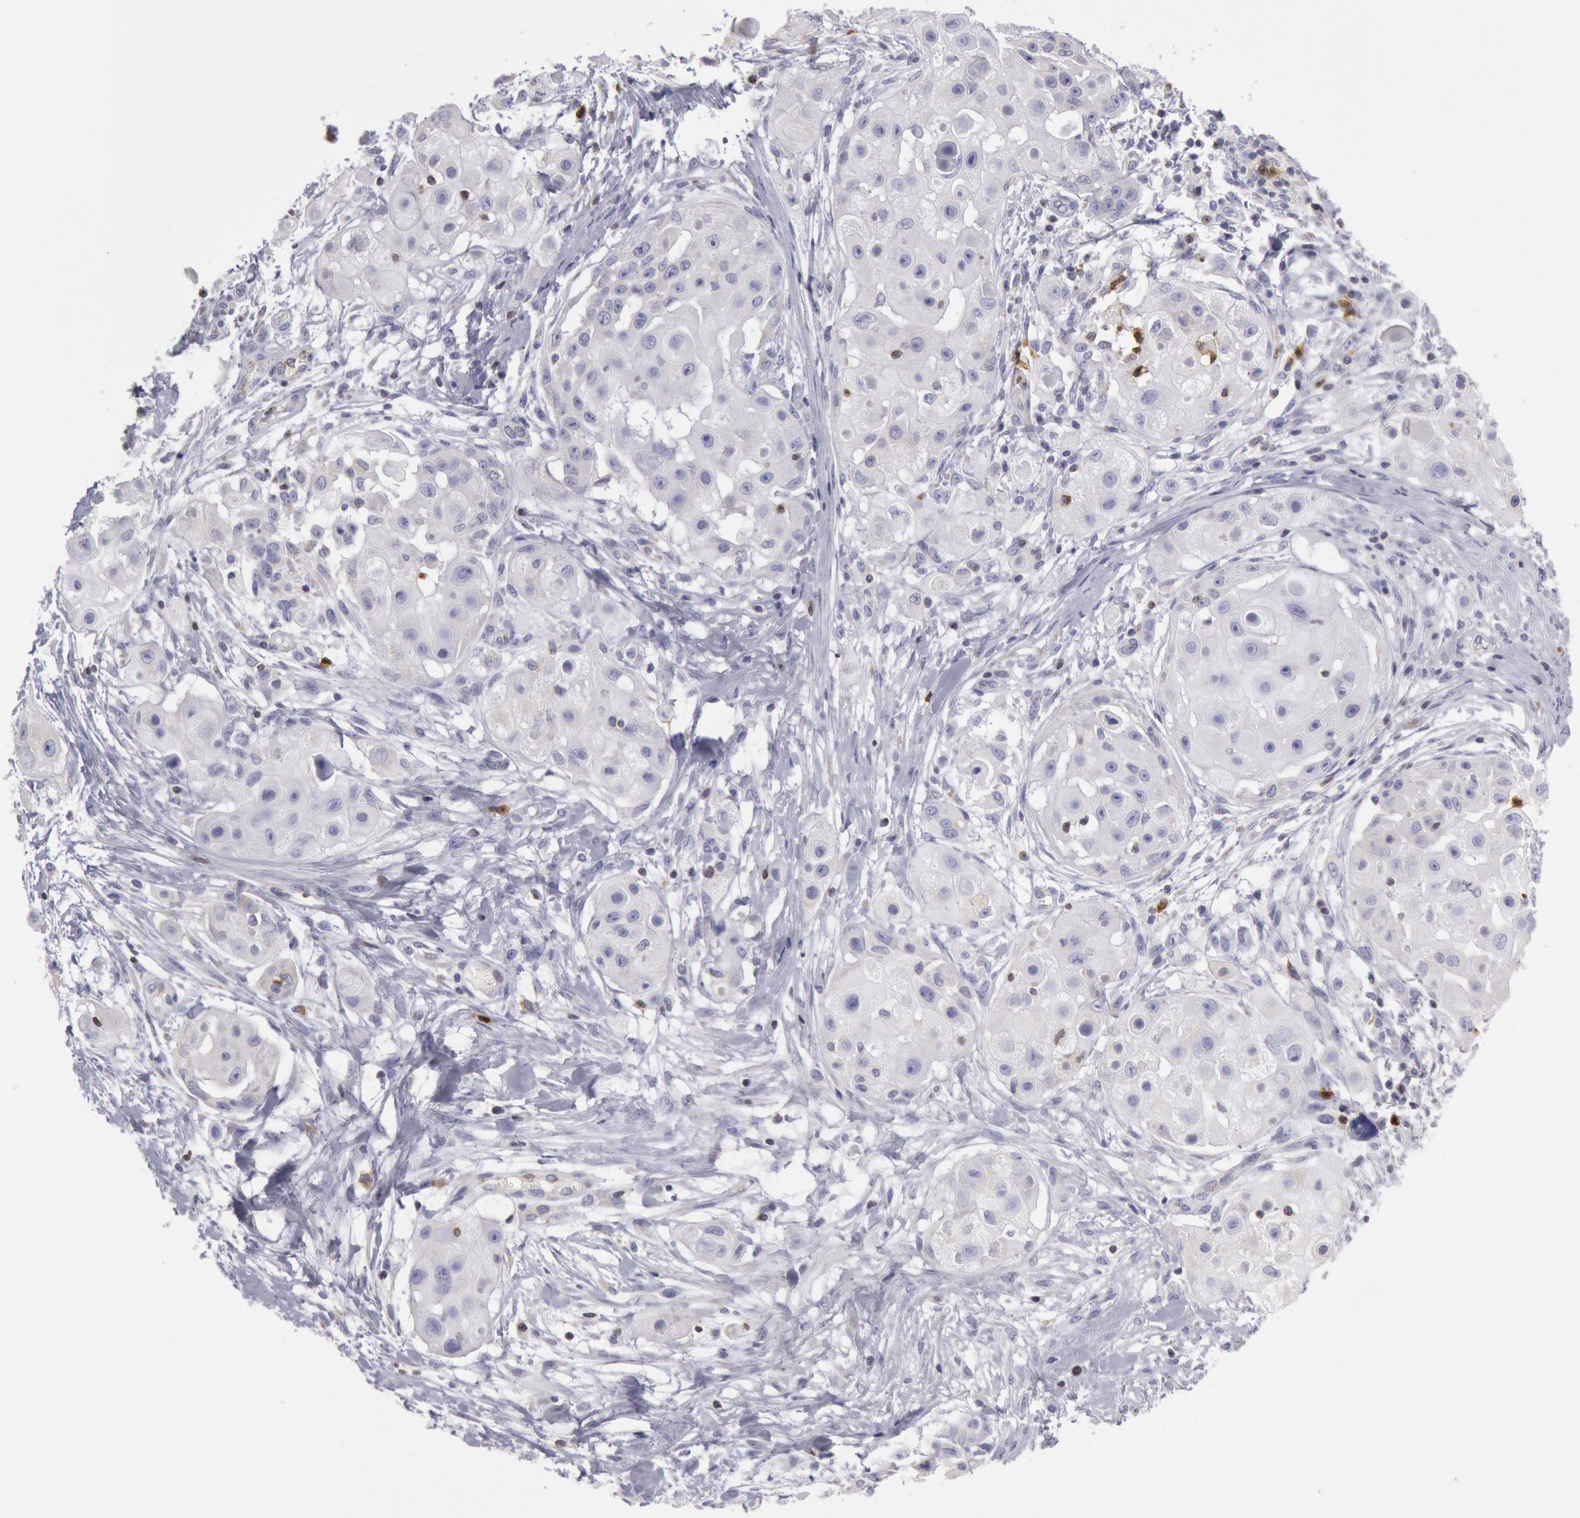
{"staining": {"intensity": "negative", "quantity": "none", "location": "none"}, "tissue": "skin cancer", "cell_type": "Tumor cells", "image_type": "cancer", "snomed": [{"axis": "morphology", "description": "Squamous cell carcinoma, NOS"}, {"axis": "topography", "description": "Skin"}], "caption": "Photomicrograph shows no significant protein positivity in tumor cells of squamous cell carcinoma (skin). The staining was performed using DAB to visualize the protein expression in brown, while the nuclei were stained in blue with hematoxylin (Magnification: 20x).", "gene": "RAB27A", "patient": {"sex": "female", "age": 57}}